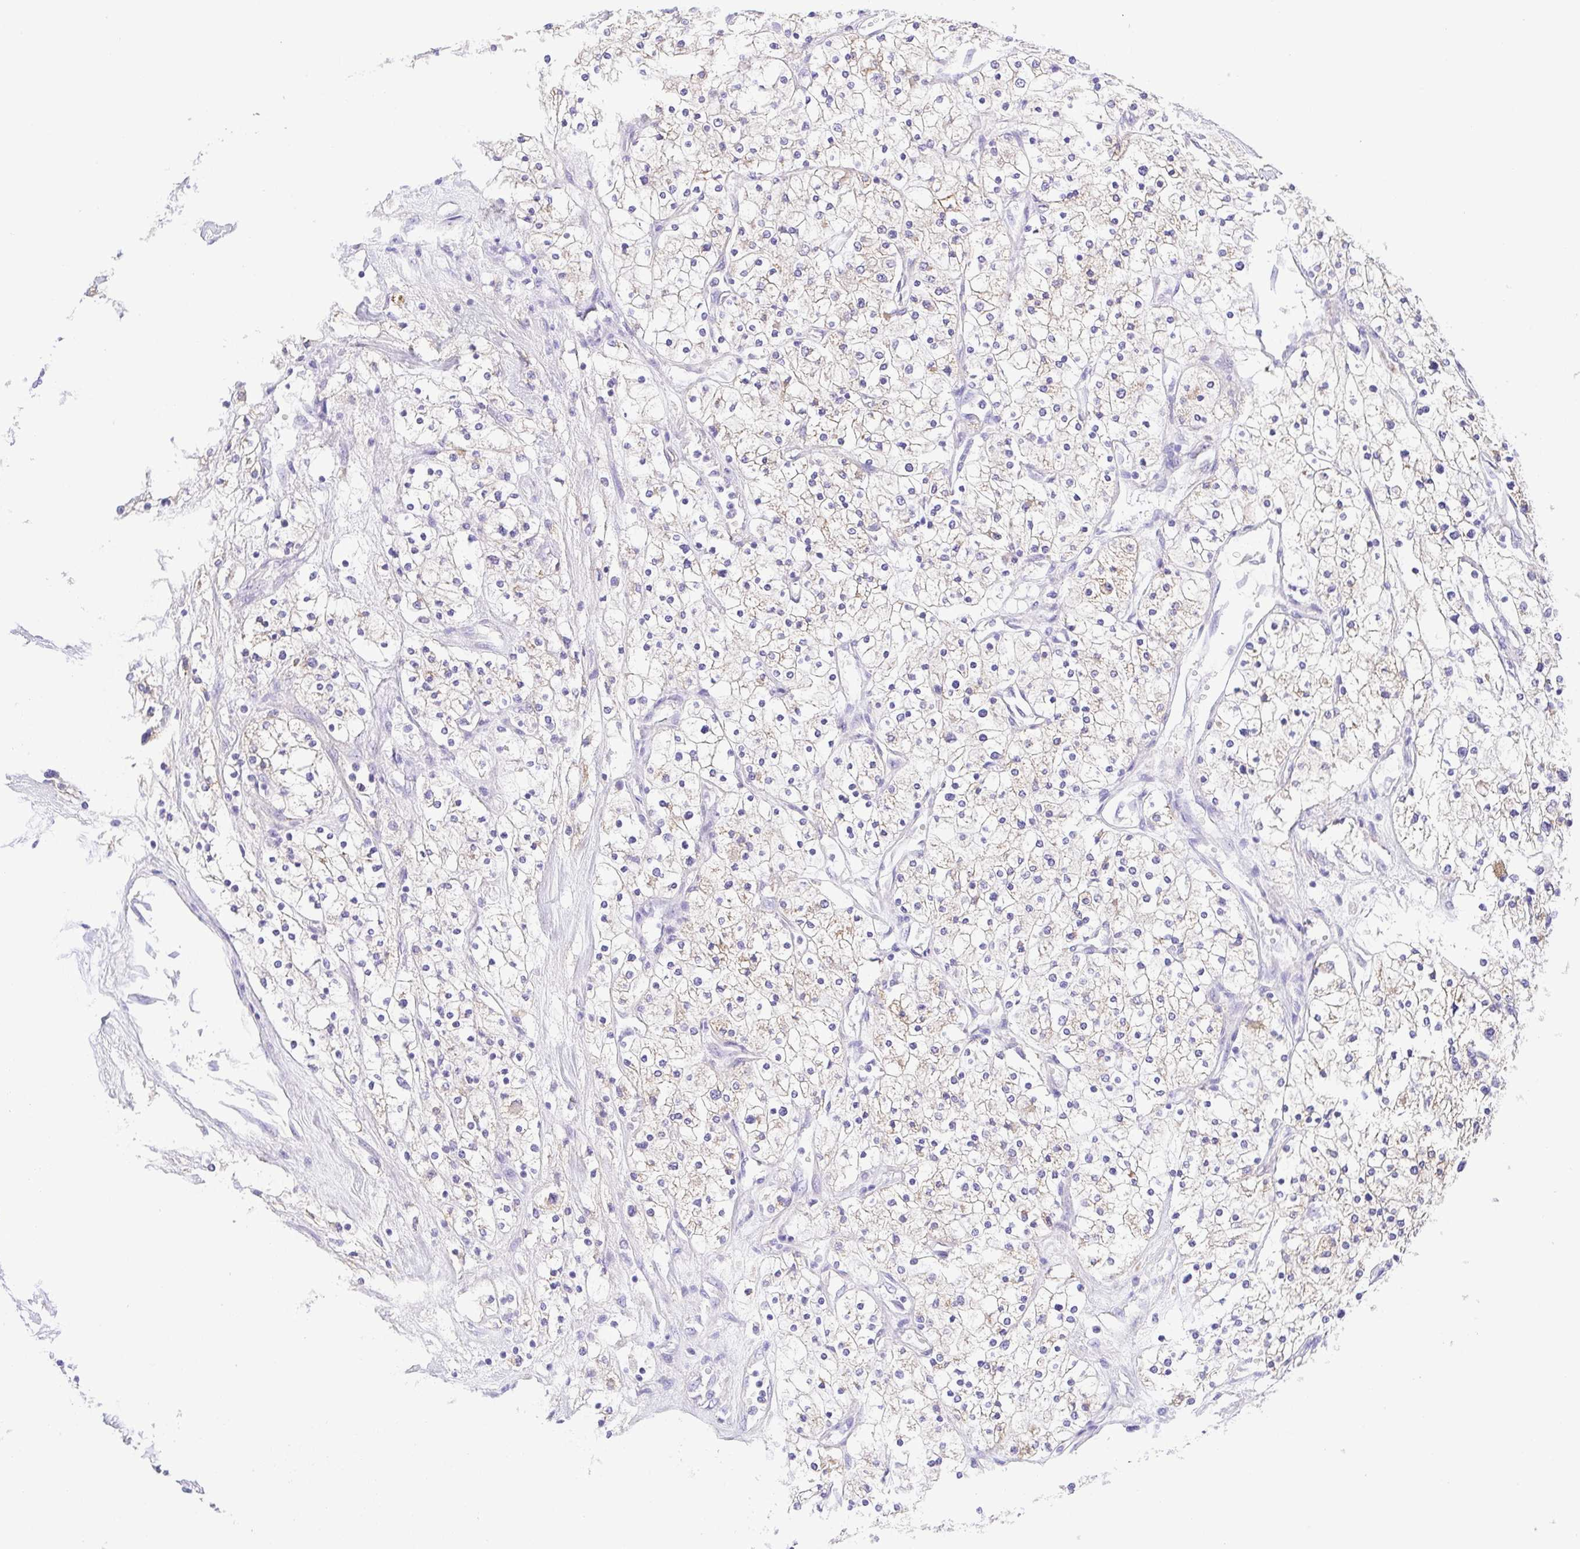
{"staining": {"intensity": "negative", "quantity": "none", "location": "none"}, "tissue": "renal cancer", "cell_type": "Tumor cells", "image_type": "cancer", "snomed": [{"axis": "morphology", "description": "Adenocarcinoma, NOS"}, {"axis": "topography", "description": "Kidney"}], "caption": "High magnification brightfield microscopy of renal cancer (adenocarcinoma) stained with DAB (3,3'-diaminobenzidine) (brown) and counterstained with hematoxylin (blue): tumor cells show no significant positivity. Brightfield microscopy of immunohistochemistry stained with DAB (brown) and hematoxylin (blue), captured at high magnification.", "gene": "SLC13A1", "patient": {"sex": "male", "age": 80}}